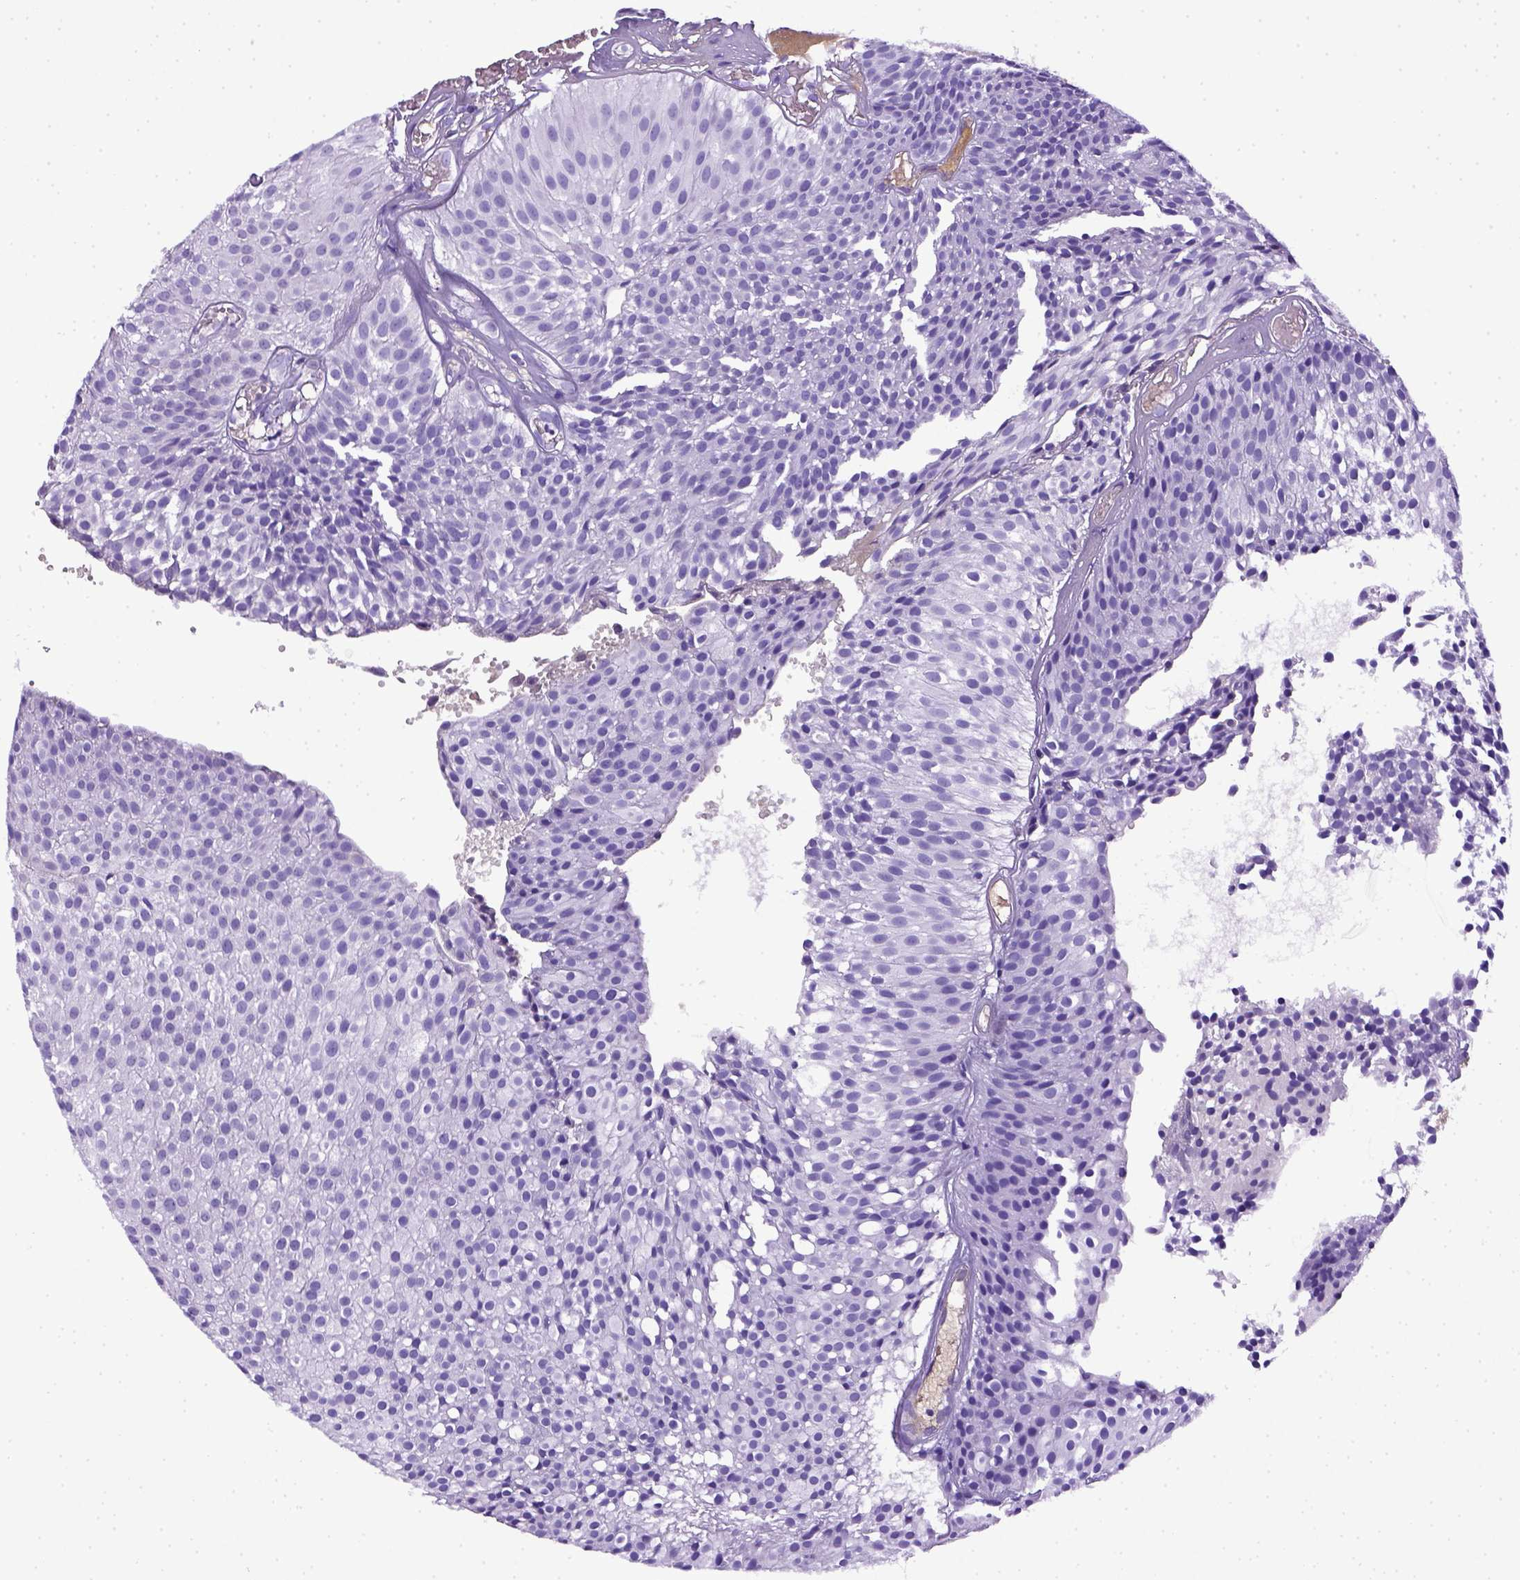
{"staining": {"intensity": "negative", "quantity": "none", "location": "none"}, "tissue": "urothelial cancer", "cell_type": "Tumor cells", "image_type": "cancer", "snomed": [{"axis": "morphology", "description": "Urothelial carcinoma, Low grade"}, {"axis": "topography", "description": "Urinary bladder"}], "caption": "Tumor cells show no significant protein expression in urothelial cancer.", "gene": "ITIH4", "patient": {"sex": "male", "age": 63}}